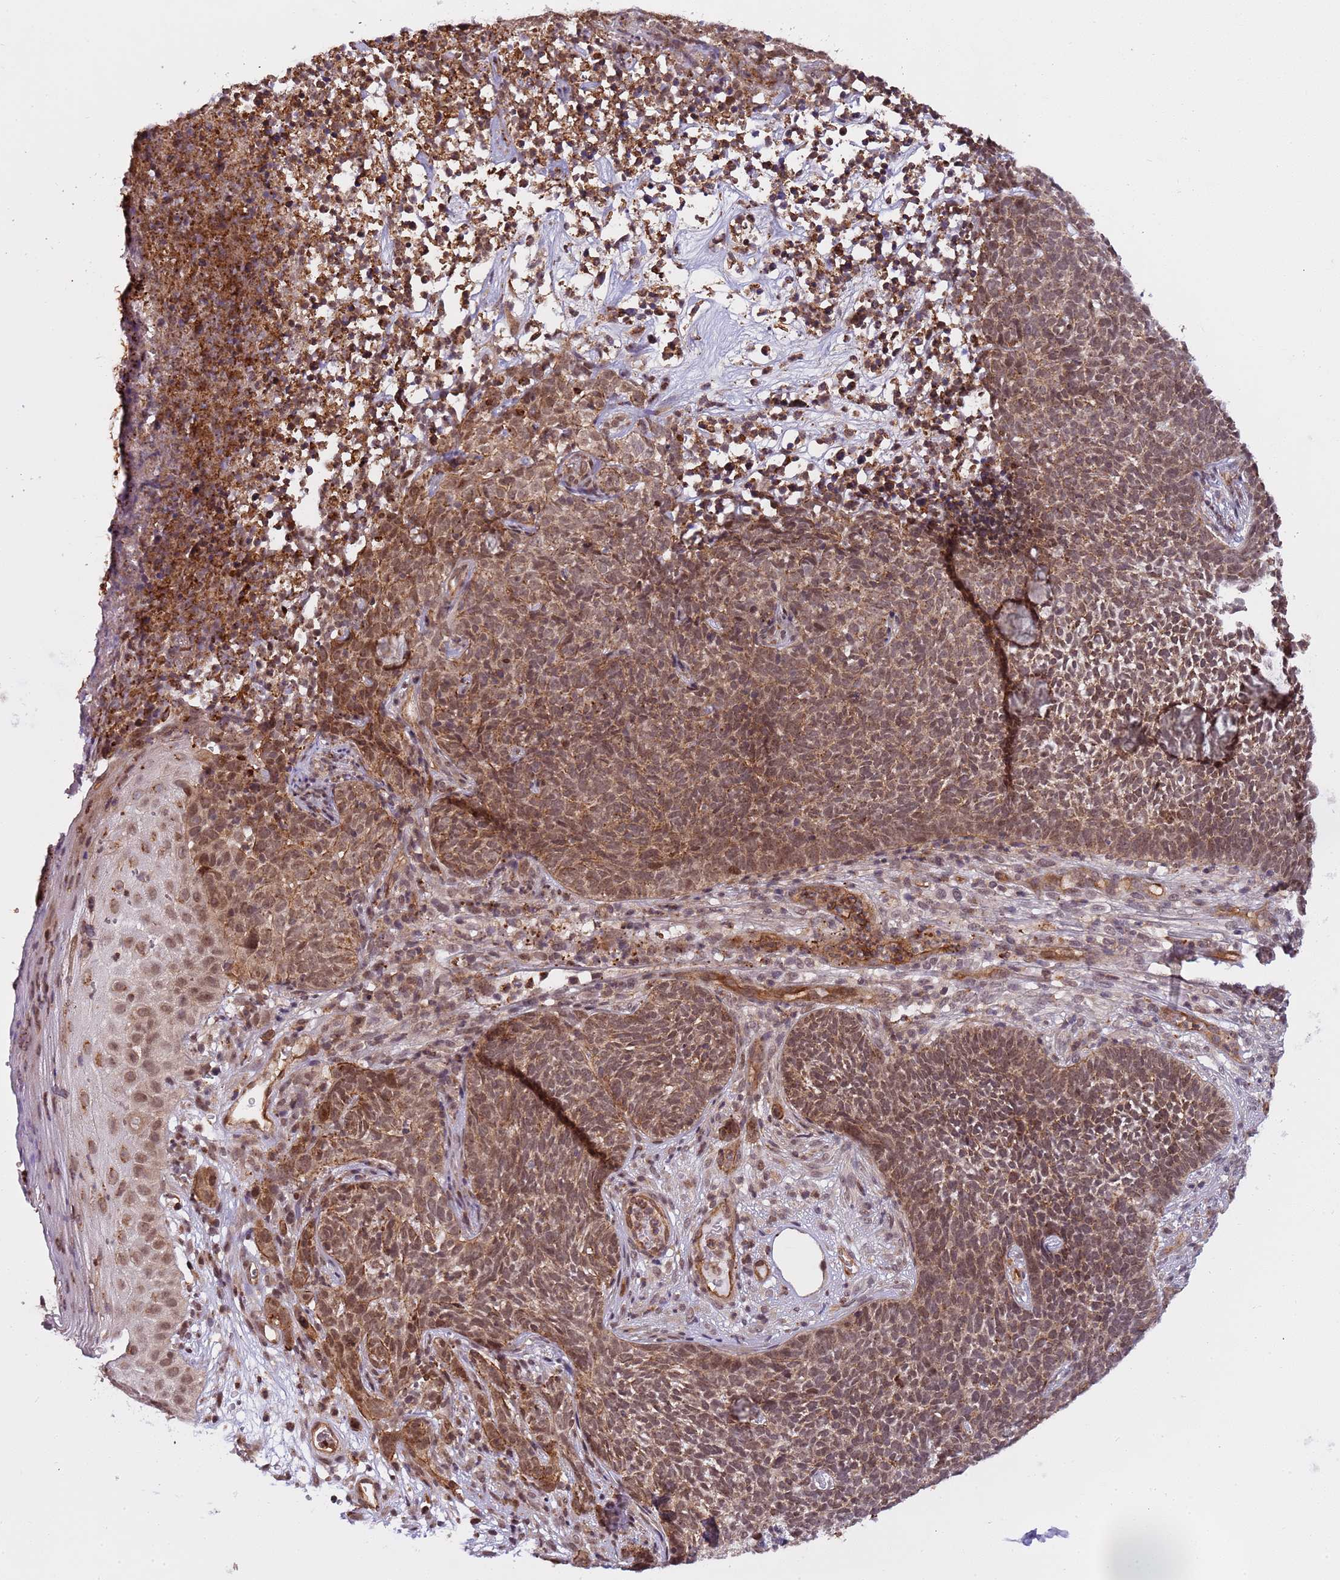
{"staining": {"intensity": "moderate", "quantity": ">75%", "location": "cytoplasmic/membranous,nuclear"}, "tissue": "skin cancer", "cell_type": "Tumor cells", "image_type": "cancer", "snomed": [{"axis": "morphology", "description": "Basal cell carcinoma"}, {"axis": "topography", "description": "Skin"}], "caption": "The micrograph shows staining of skin basal cell carcinoma, revealing moderate cytoplasmic/membranous and nuclear protein expression (brown color) within tumor cells.", "gene": "EMC2", "patient": {"sex": "female", "age": 84}}